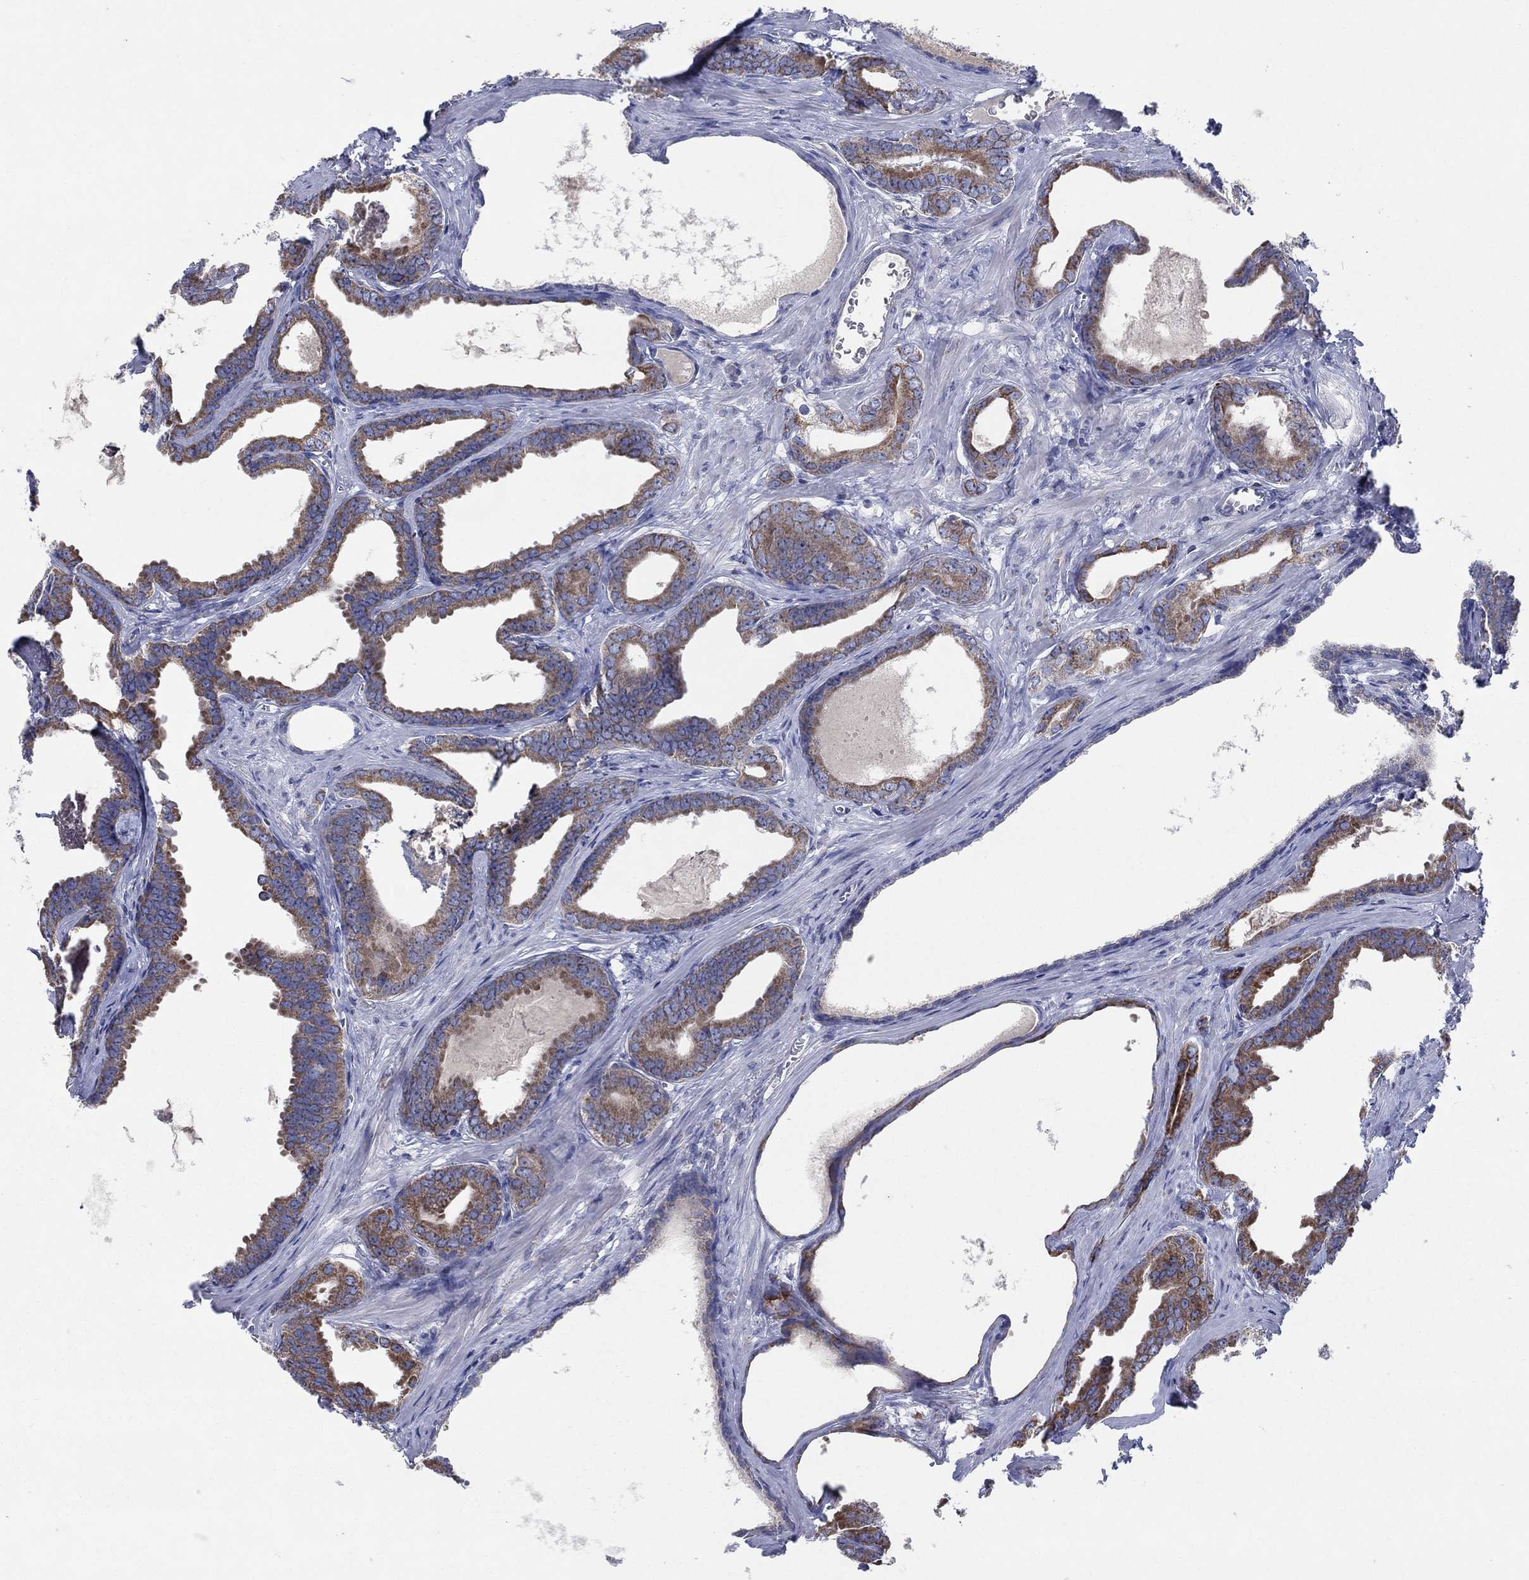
{"staining": {"intensity": "moderate", "quantity": ">75%", "location": "cytoplasmic/membranous"}, "tissue": "prostate cancer", "cell_type": "Tumor cells", "image_type": "cancer", "snomed": [{"axis": "morphology", "description": "Adenocarcinoma, NOS"}, {"axis": "topography", "description": "Prostate"}], "caption": "IHC histopathology image of neoplastic tissue: human adenocarcinoma (prostate) stained using IHC exhibits medium levels of moderate protein expression localized specifically in the cytoplasmic/membranous of tumor cells, appearing as a cytoplasmic/membranous brown color.", "gene": "C9orf85", "patient": {"sex": "male", "age": 66}}